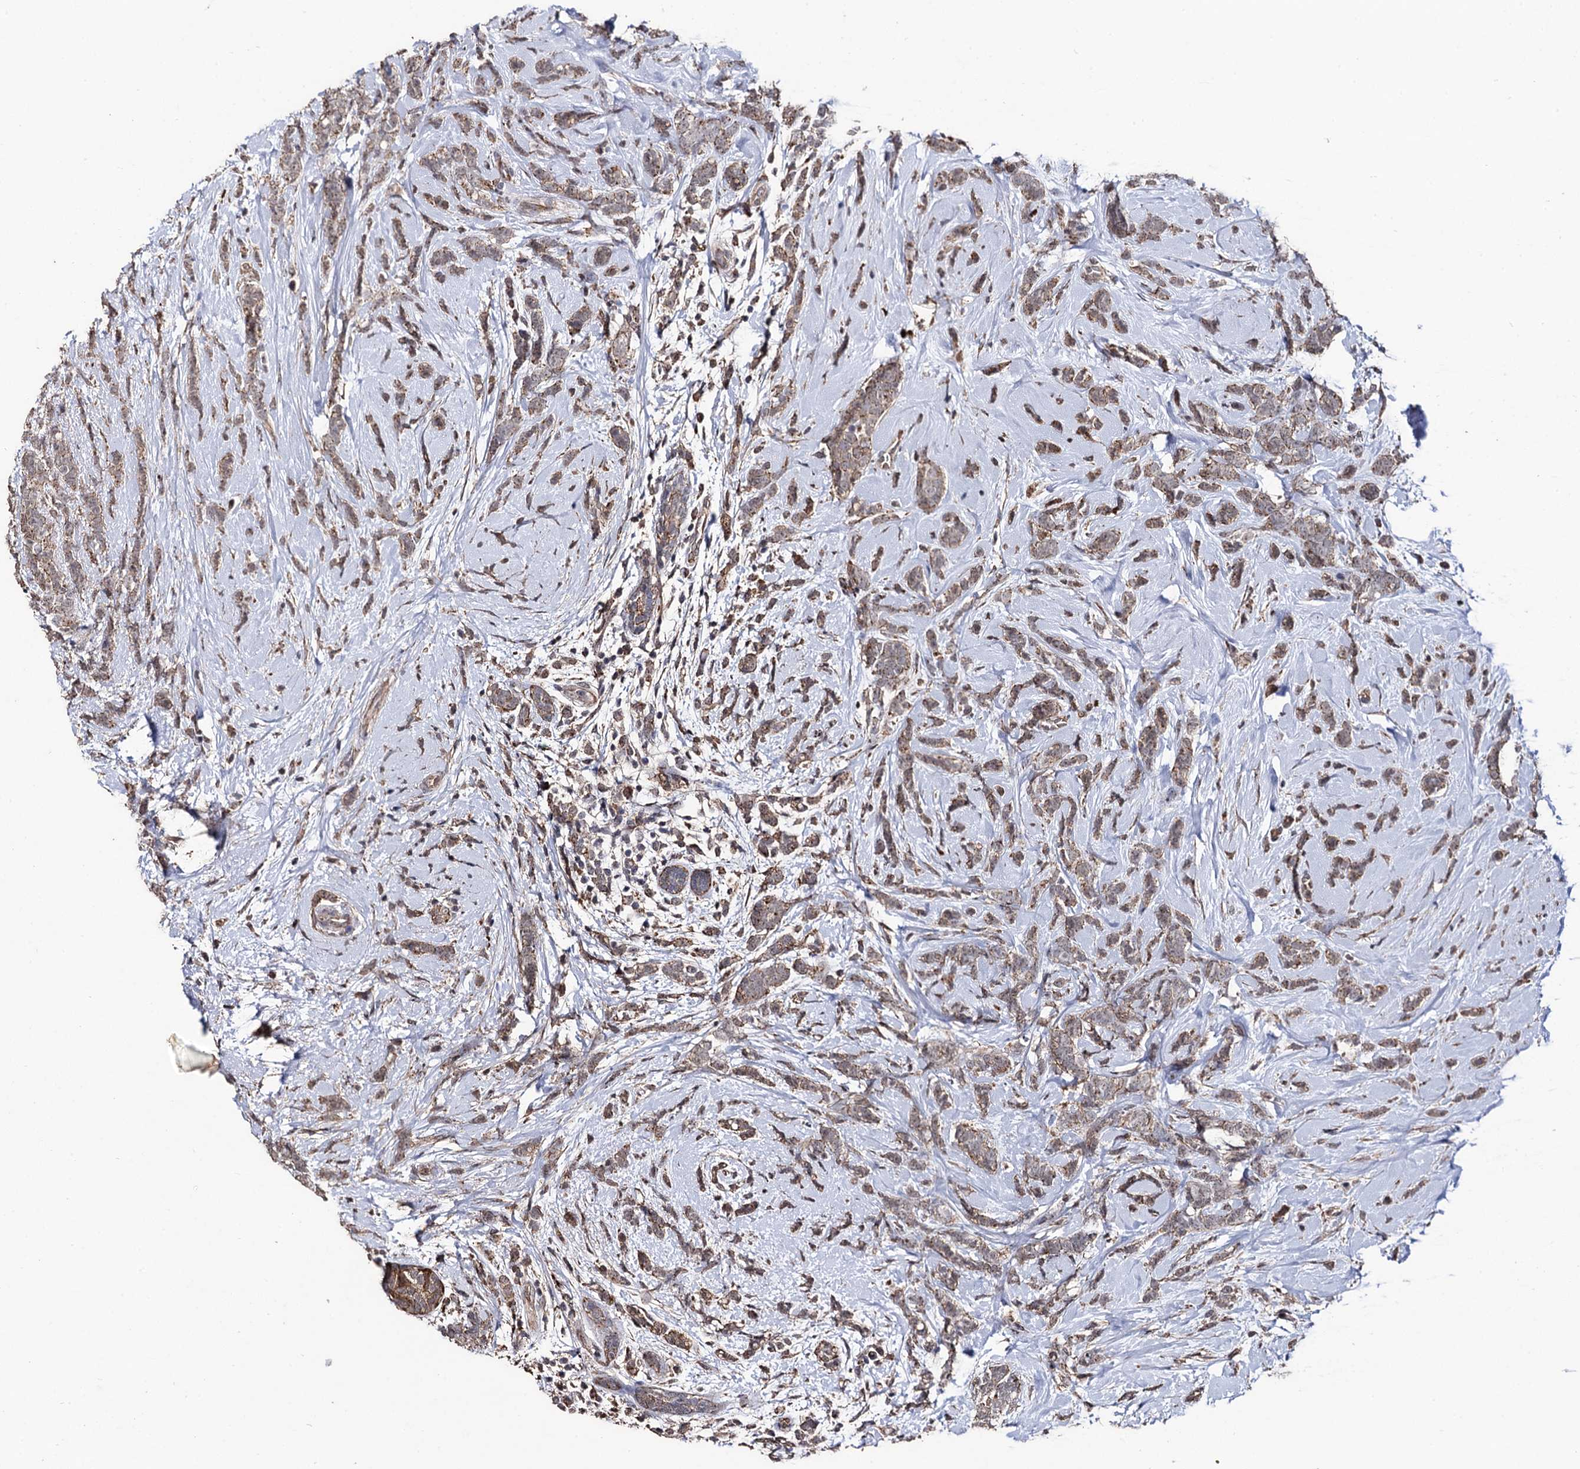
{"staining": {"intensity": "moderate", "quantity": ">75%", "location": "cytoplasmic/membranous"}, "tissue": "breast cancer", "cell_type": "Tumor cells", "image_type": "cancer", "snomed": [{"axis": "morphology", "description": "Lobular carcinoma"}, {"axis": "topography", "description": "Breast"}], "caption": "IHC of human breast cancer (lobular carcinoma) demonstrates medium levels of moderate cytoplasmic/membranous staining in about >75% of tumor cells.", "gene": "MICAL2", "patient": {"sex": "female", "age": 58}}